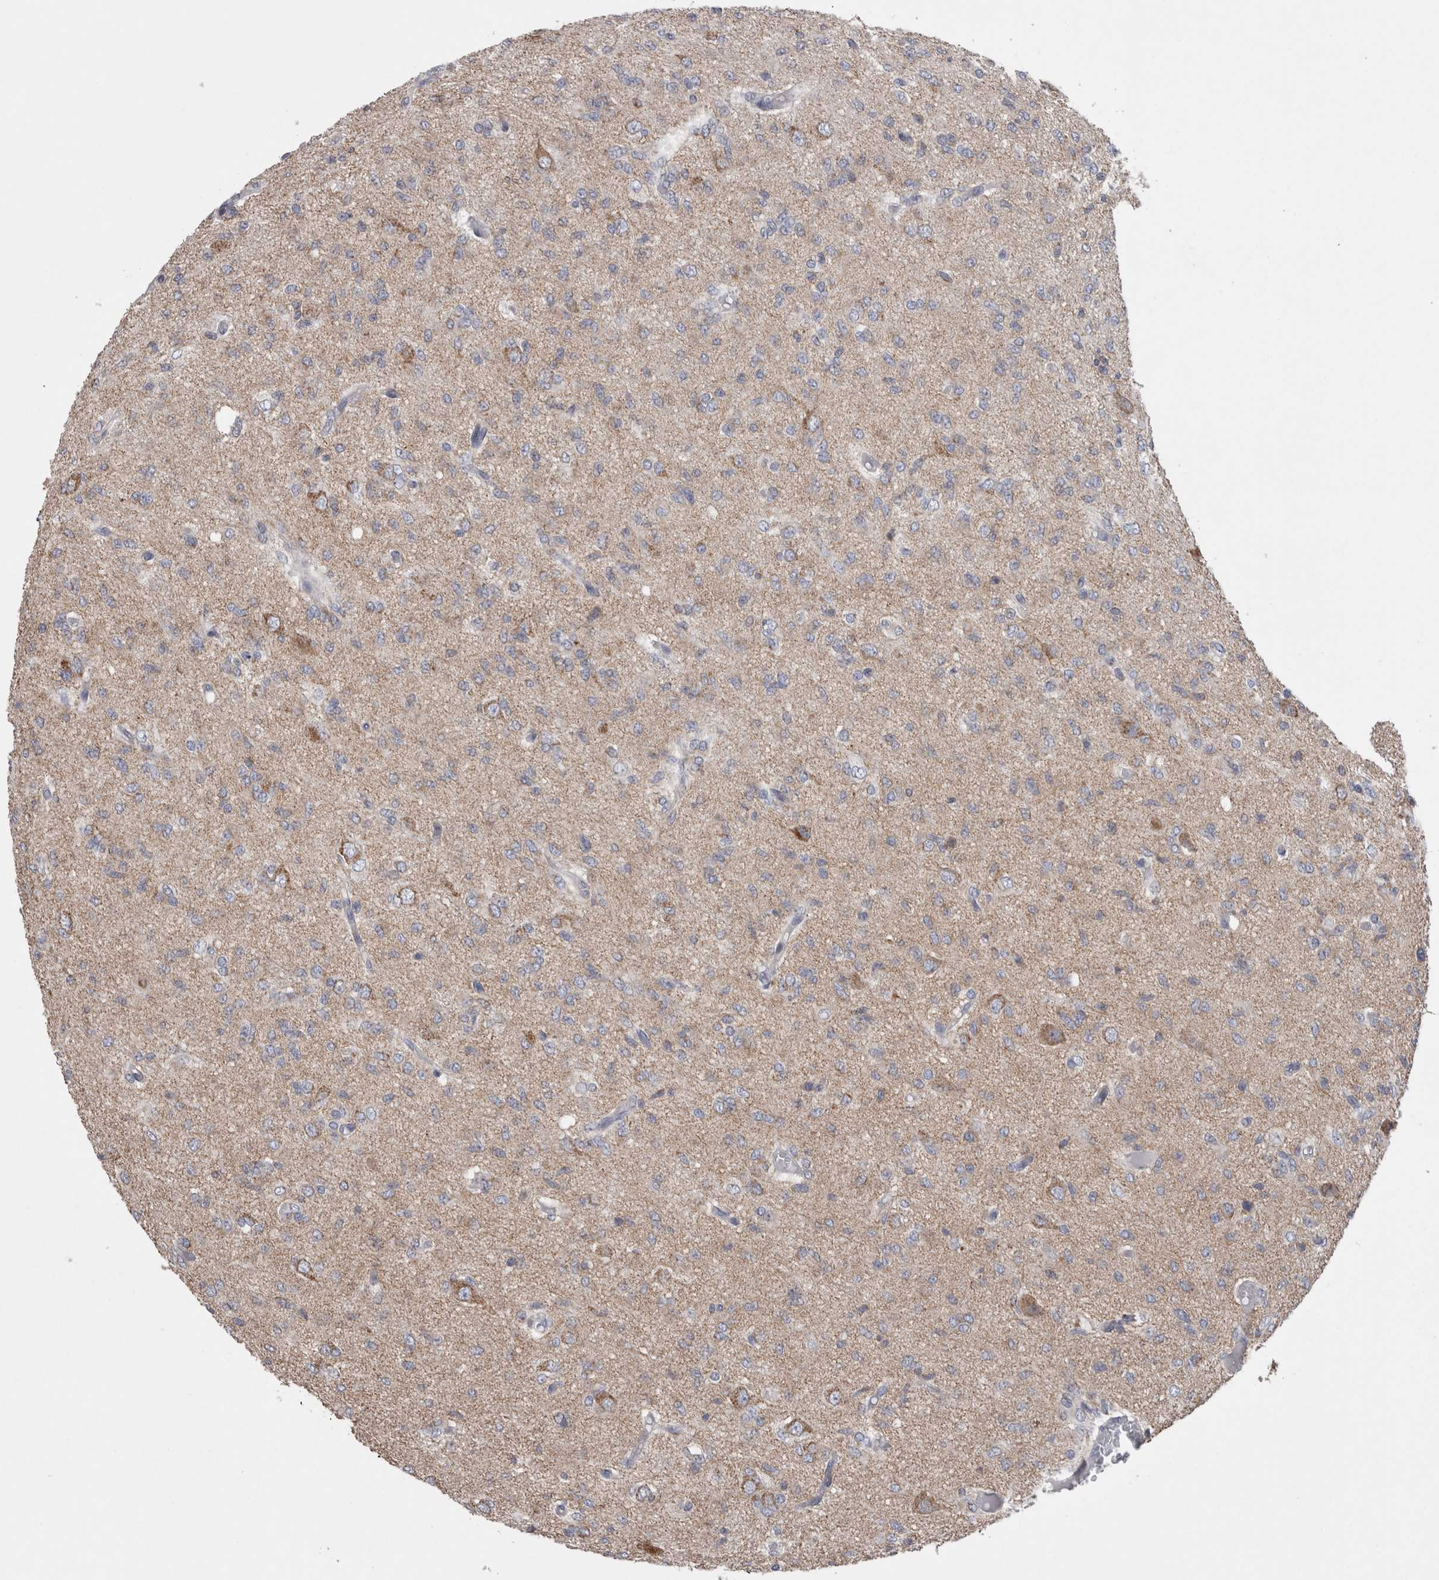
{"staining": {"intensity": "weak", "quantity": "<25%", "location": "cytoplasmic/membranous"}, "tissue": "glioma", "cell_type": "Tumor cells", "image_type": "cancer", "snomed": [{"axis": "morphology", "description": "Glioma, malignant, High grade"}, {"axis": "topography", "description": "Brain"}], "caption": "Tumor cells are negative for brown protein staining in glioma.", "gene": "GDAP1", "patient": {"sex": "female", "age": 59}}